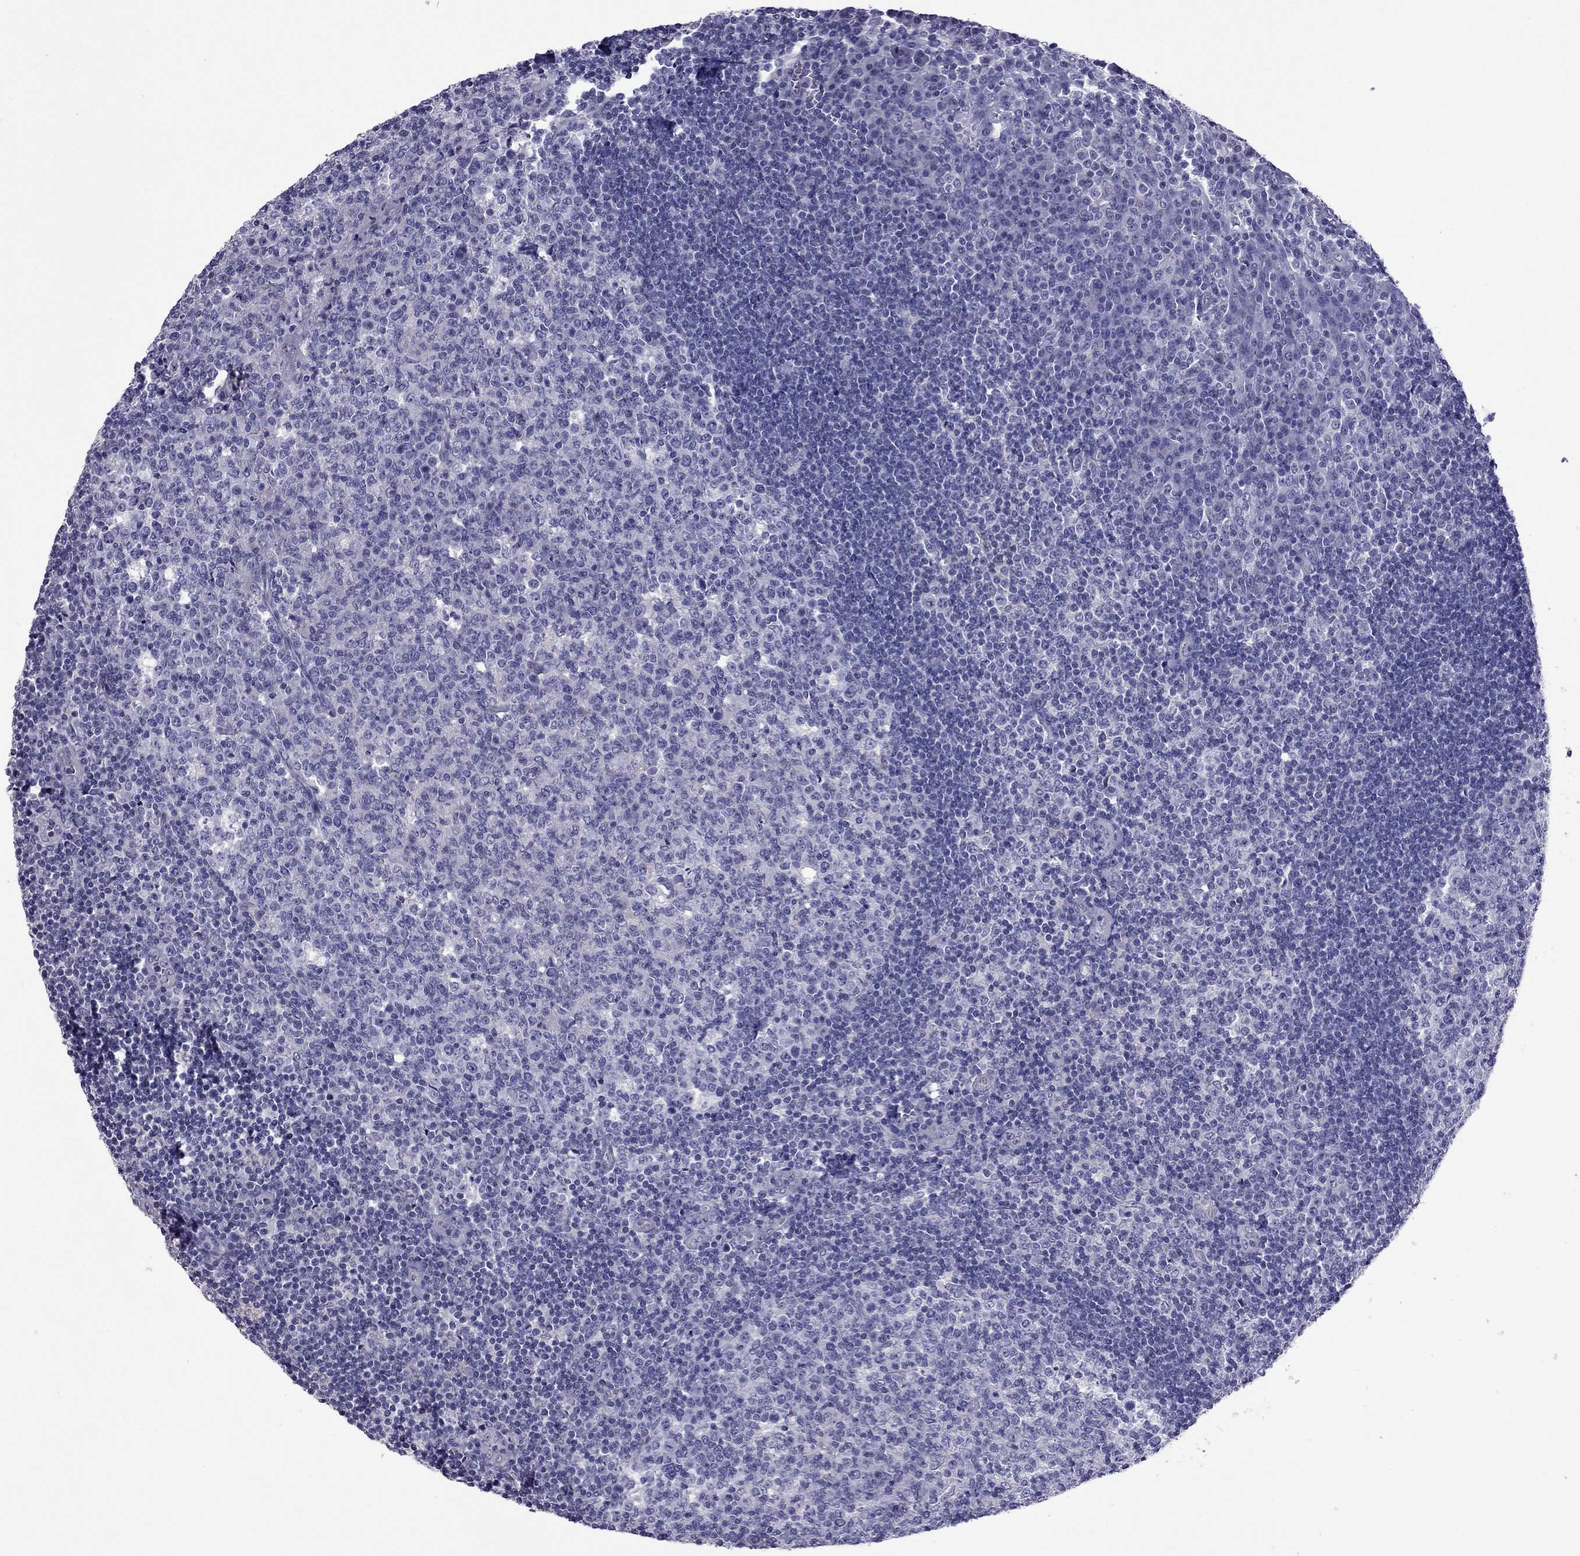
{"staining": {"intensity": "negative", "quantity": "none", "location": "none"}, "tissue": "tonsil", "cell_type": "Germinal center cells", "image_type": "normal", "snomed": [{"axis": "morphology", "description": "Normal tissue, NOS"}, {"axis": "topography", "description": "Tonsil"}], "caption": "DAB (3,3'-diaminobenzidine) immunohistochemical staining of normal tonsil demonstrates no significant expression in germinal center cells.", "gene": "SLC16A8", "patient": {"sex": "female", "age": 13}}